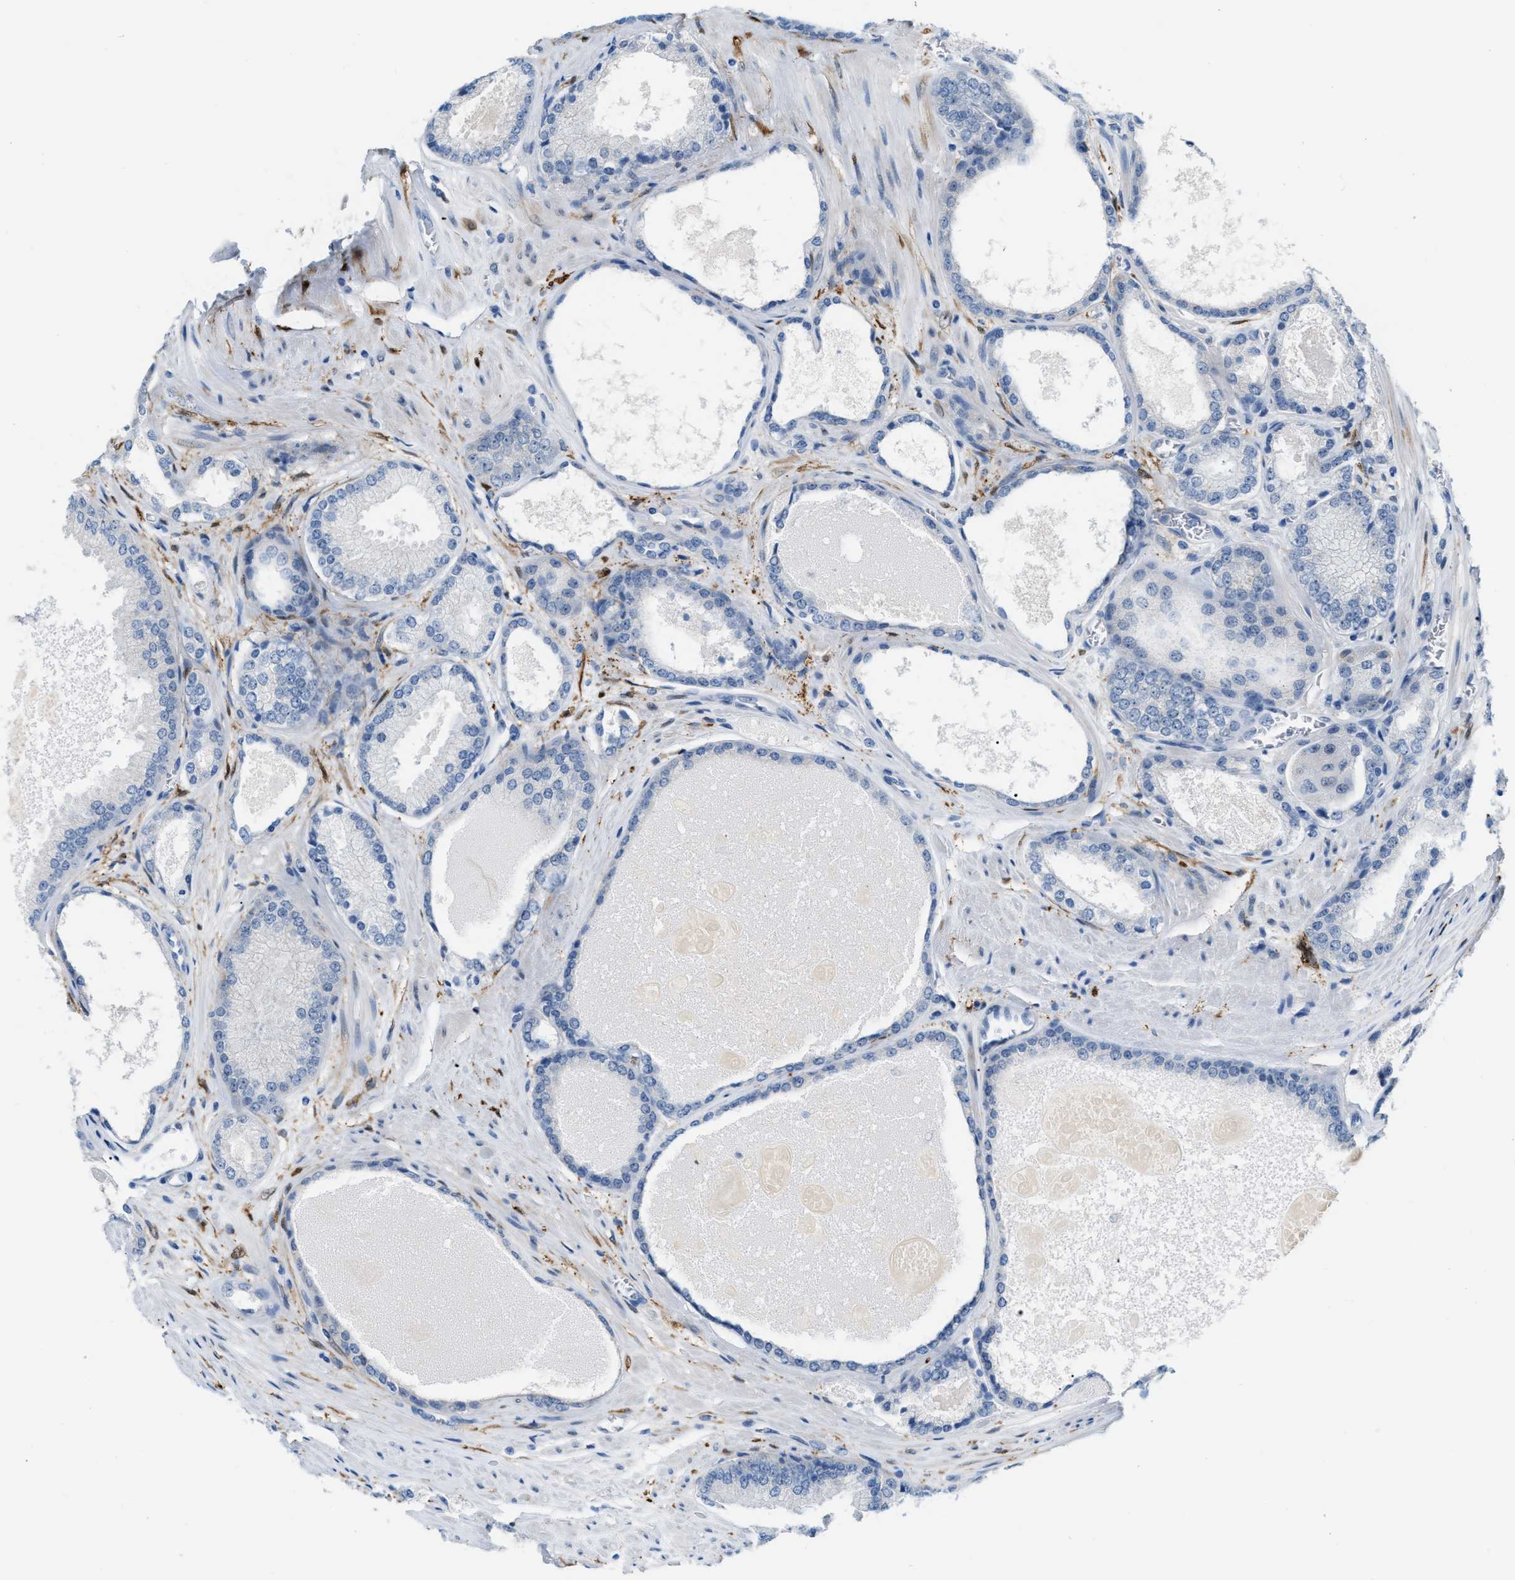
{"staining": {"intensity": "negative", "quantity": "none", "location": "none"}, "tissue": "prostate cancer", "cell_type": "Tumor cells", "image_type": "cancer", "snomed": [{"axis": "morphology", "description": "Adenocarcinoma, High grade"}, {"axis": "topography", "description": "Prostate"}], "caption": "Micrograph shows no protein expression in tumor cells of prostate cancer (adenocarcinoma (high-grade)) tissue. (Immunohistochemistry (ihc), brightfield microscopy, high magnification).", "gene": "PHRF1", "patient": {"sex": "male", "age": 65}}